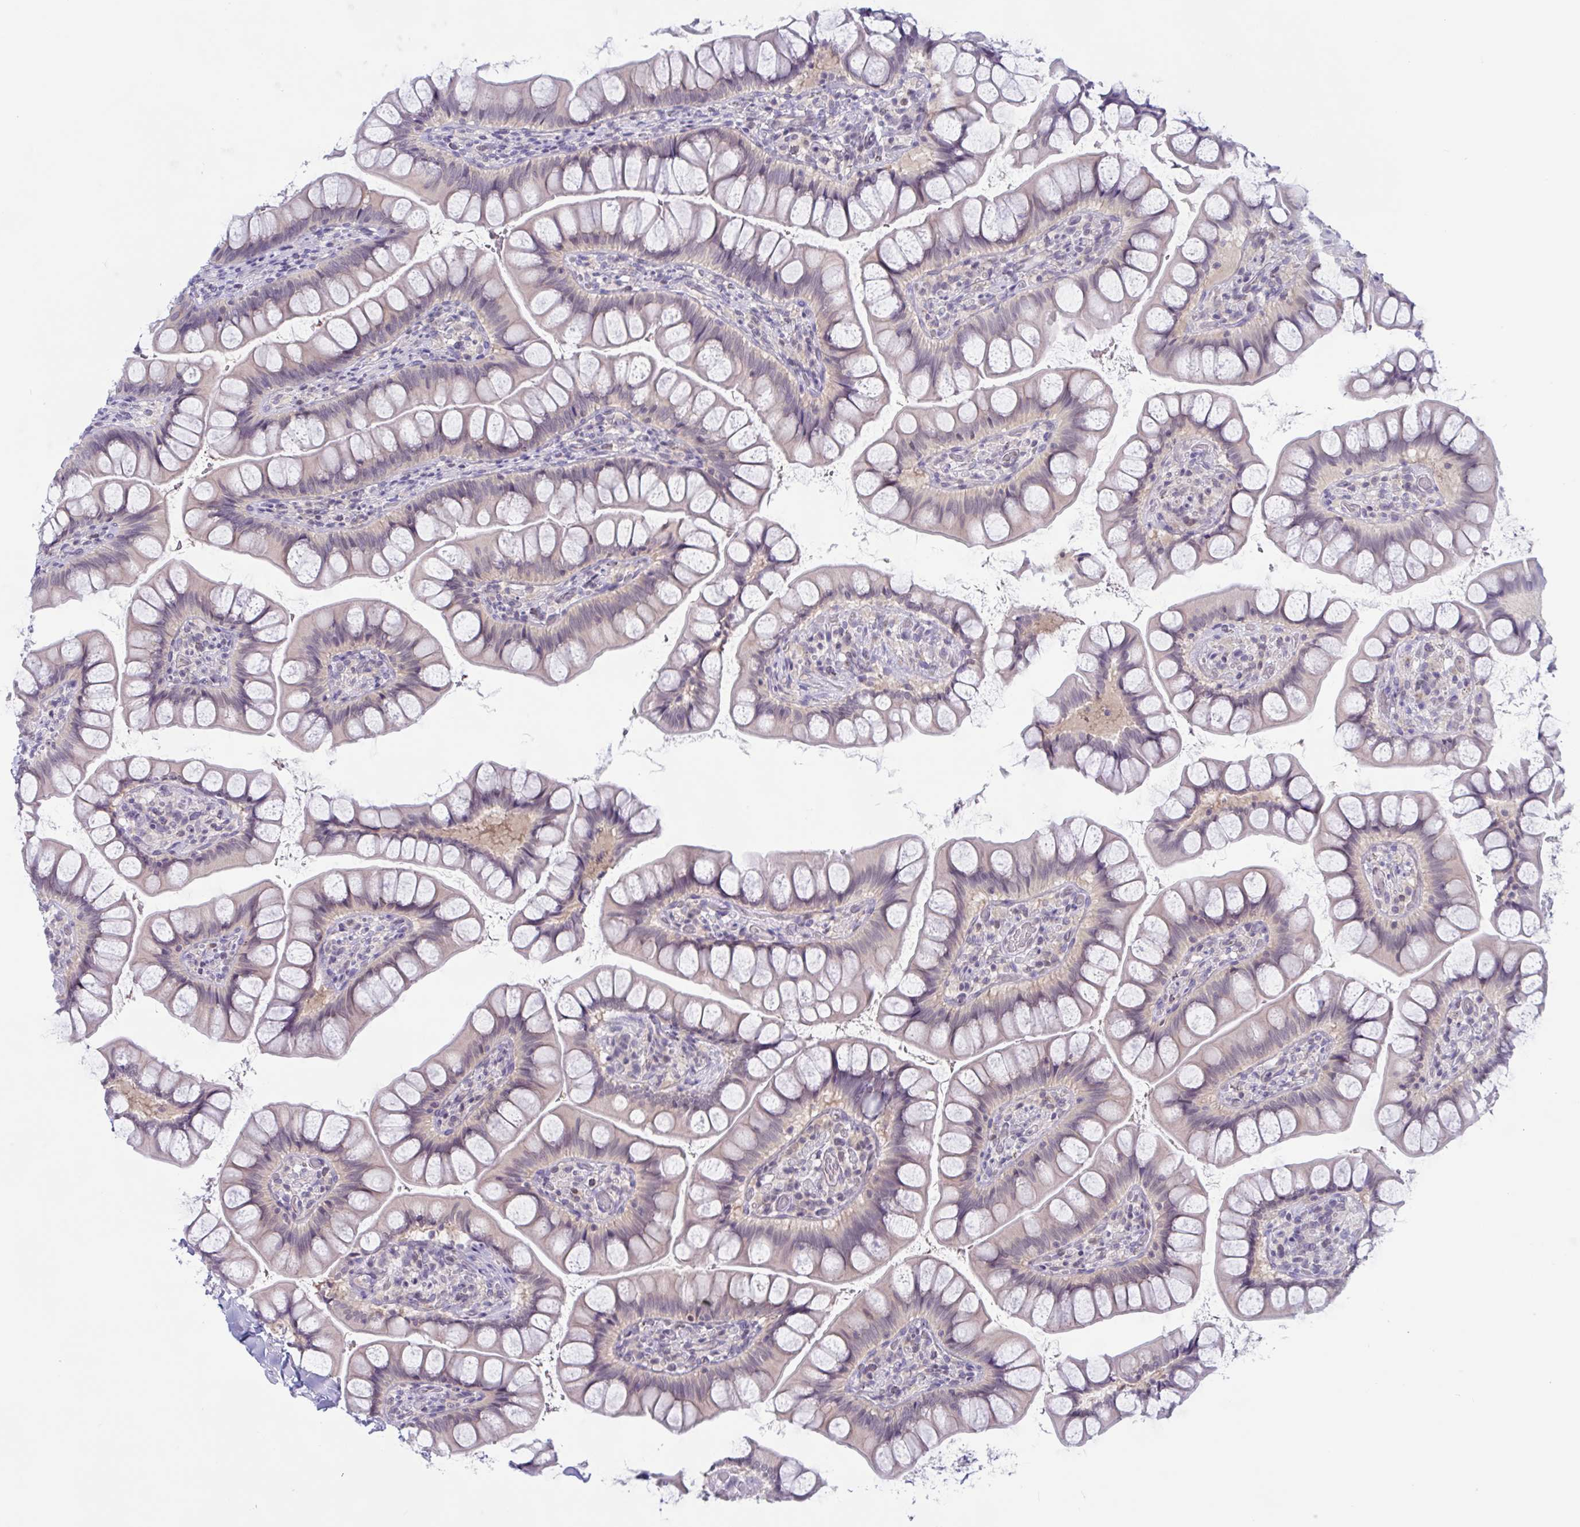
{"staining": {"intensity": "weak", "quantity": "25%-75%", "location": "cytoplasmic/membranous,nuclear"}, "tissue": "small intestine", "cell_type": "Glandular cells", "image_type": "normal", "snomed": [{"axis": "morphology", "description": "Normal tissue, NOS"}, {"axis": "topography", "description": "Small intestine"}], "caption": "The micrograph displays immunohistochemical staining of benign small intestine. There is weak cytoplasmic/membranous,nuclear expression is seen in about 25%-75% of glandular cells. The staining was performed using DAB (3,3'-diaminobenzidine), with brown indicating positive protein expression. Nuclei are stained blue with hematoxylin.", "gene": "TSN", "patient": {"sex": "male", "age": 70}}